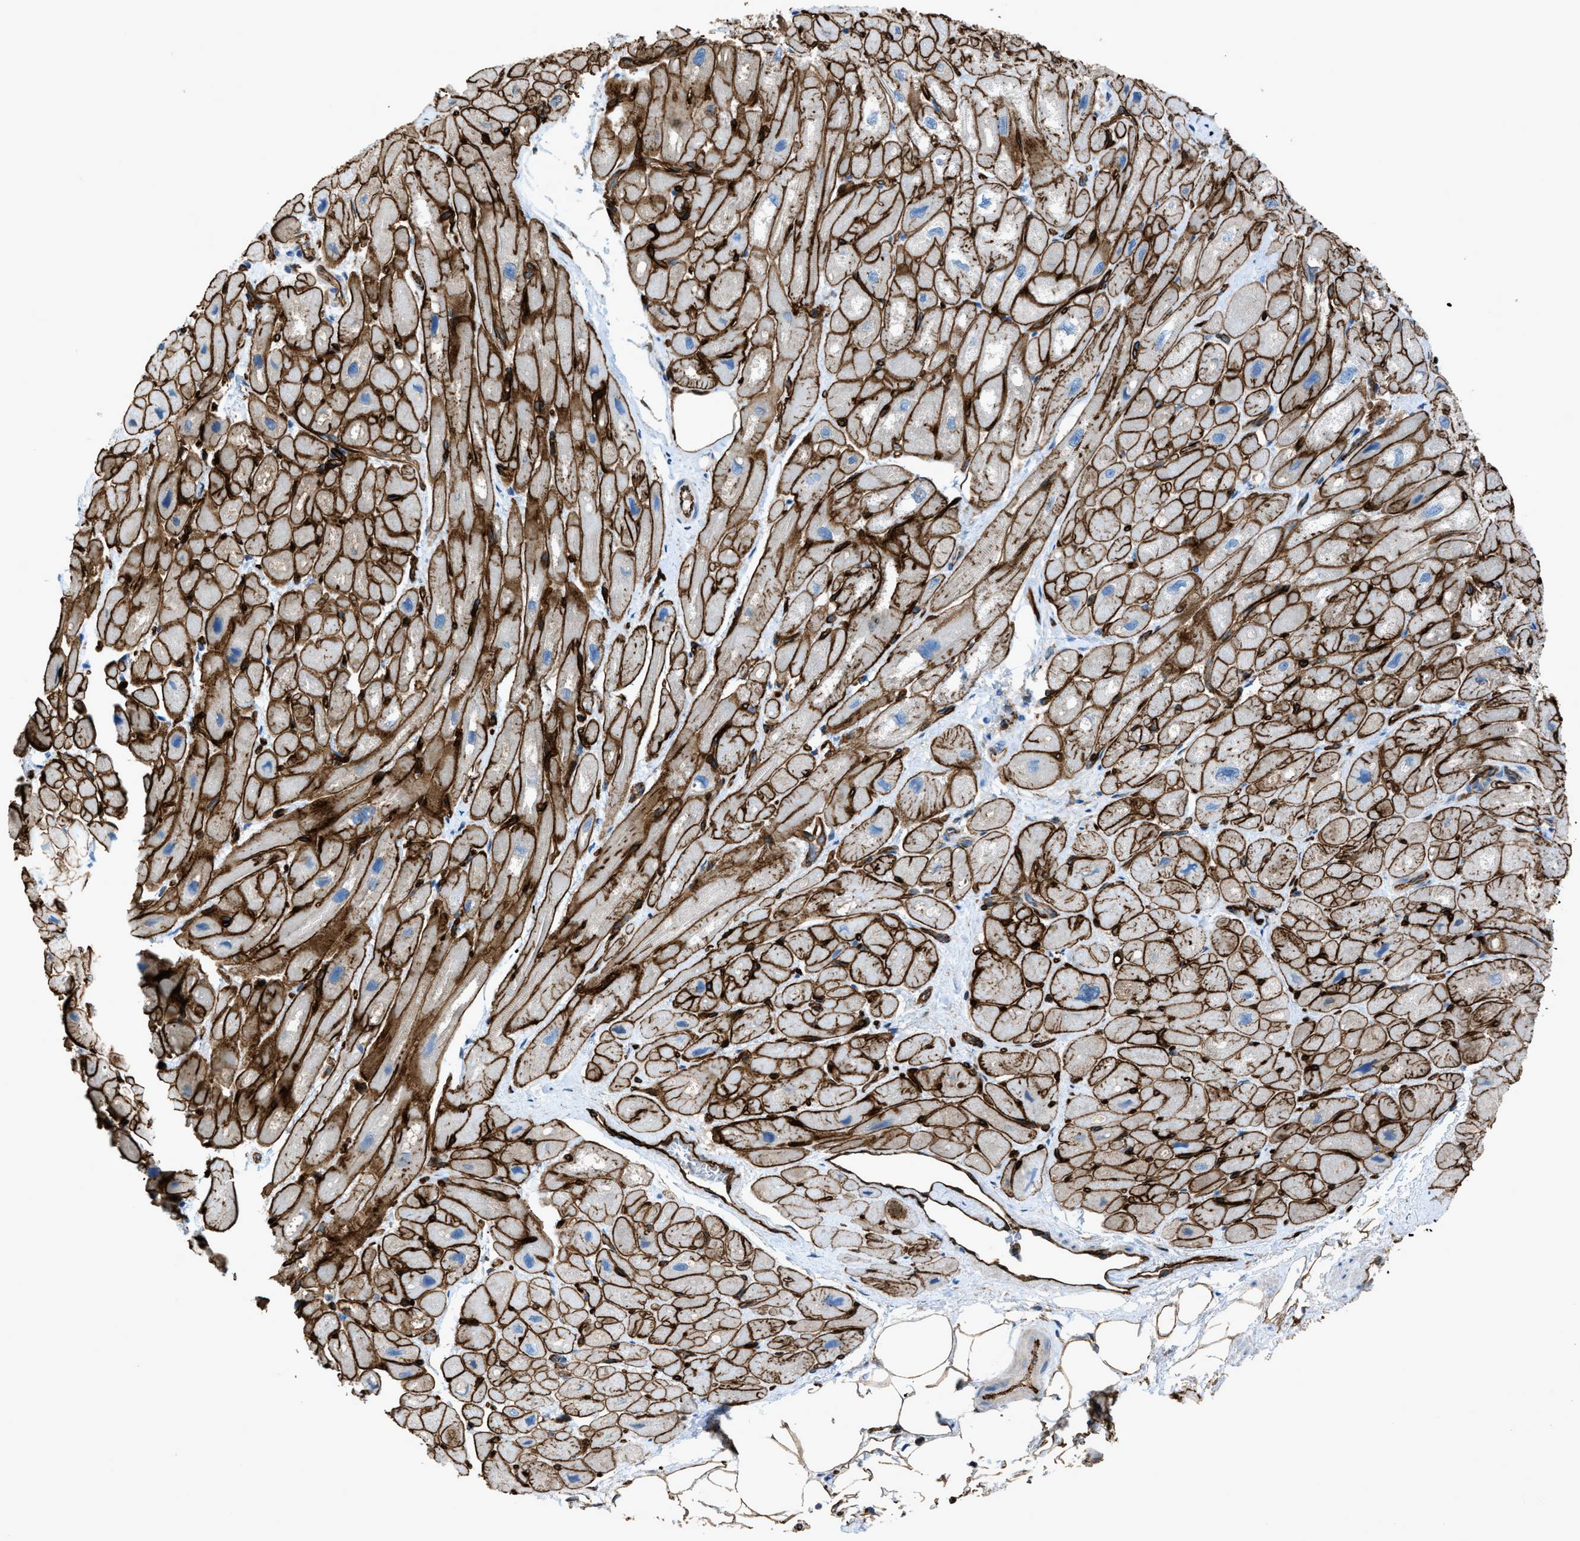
{"staining": {"intensity": "strong", "quantity": "25%-75%", "location": "cytoplasmic/membranous"}, "tissue": "heart muscle", "cell_type": "Cardiomyocytes", "image_type": "normal", "snomed": [{"axis": "morphology", "description": "Normal tissue, NOS"}, {"axis": "topography", "description": "Heart"}], "caption": "A high-resolution image shows IHC staining of unremarkable heart muscle, which demonstrates strong cytoplasmic/membranous positivity in approximately 25%-75% of cardiomyocytes. (DAB IHC with brightfield microscopy, high magnification).", "gene": "SLC22A15", "patient": {"sex": "male", "age": 49}}